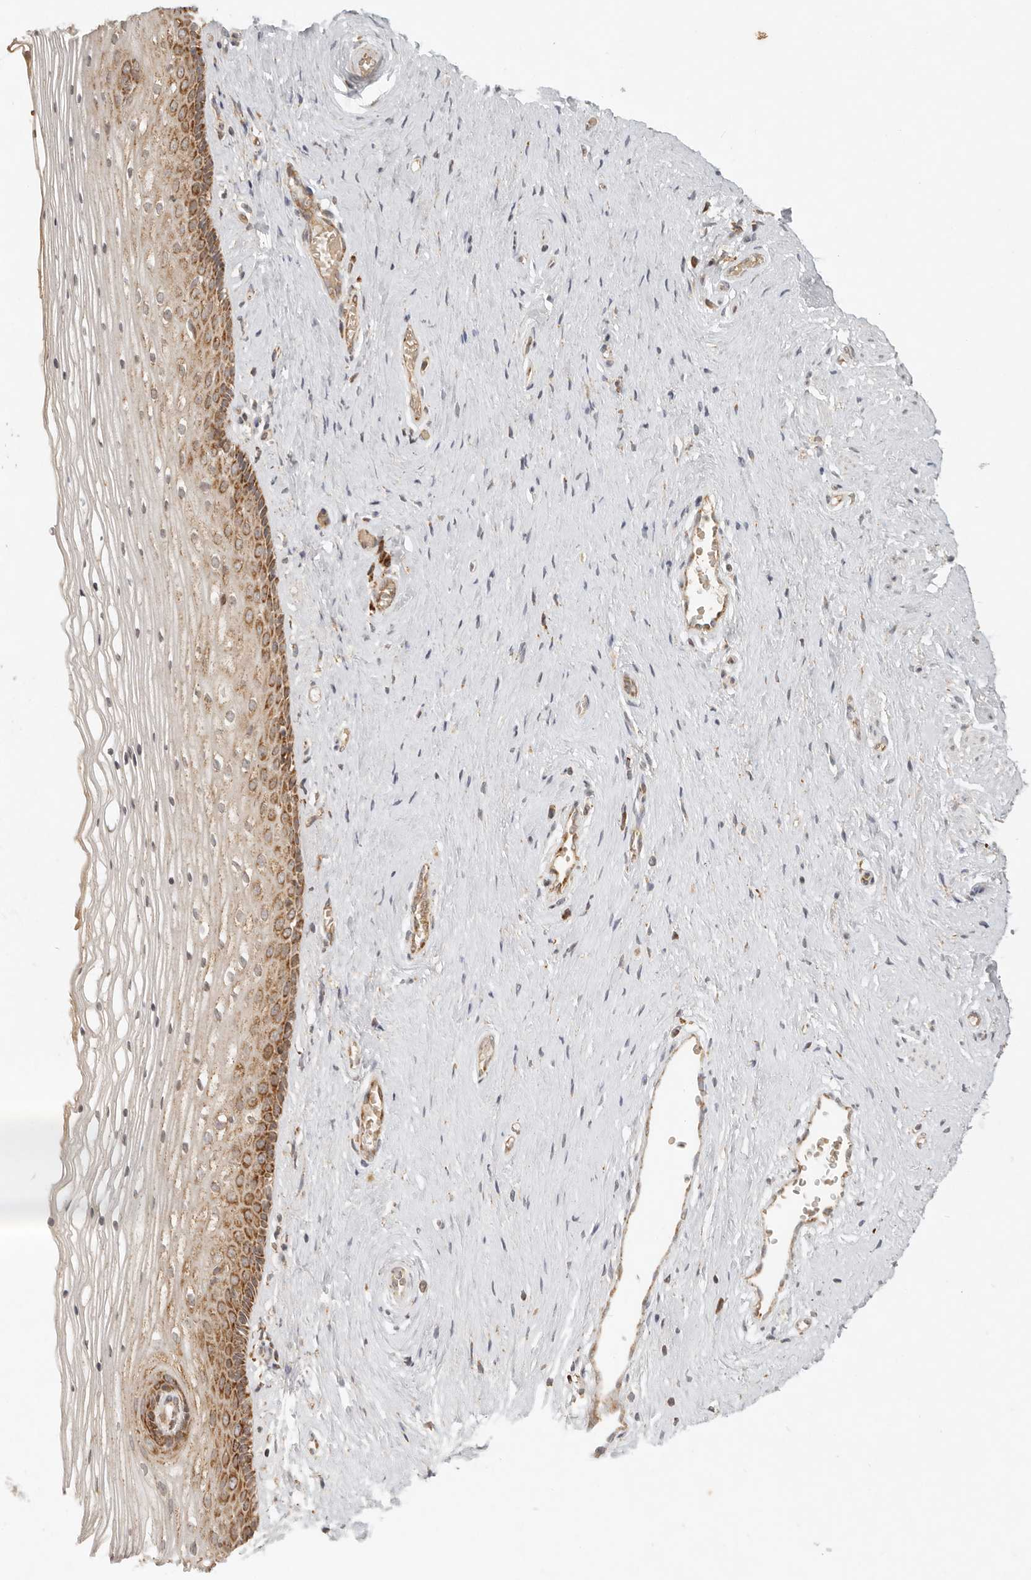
{"staining": {"intensity": "moderate", "quantity": "25%-75%", "location": "cytoplasmic/membranous"}, "tissue": "vagina", "cell_type": "Squamous epithelial cells", "image_type": "normal", "snomed": [{"axis": "morphology", "description": "Normal tissue, NOS"}, {"axis": "topography", "description": "Vagina"}], "caption": "DAB (3,3'-diaminobenzidine) immunohistochemical staining of unremarkable human vagina reveals moderate cytoplasmic/membranous protein expression in approximately 25%-75% of squamous epithelial cells. The staining was performed using DAB (3,3'-diaminobenzidine), with brown indicating positive protein expression. Nuclei are stained blue with hematoxylin.", "gene": "MRPL55", "patient": {"sex": "female", "age": 46}}